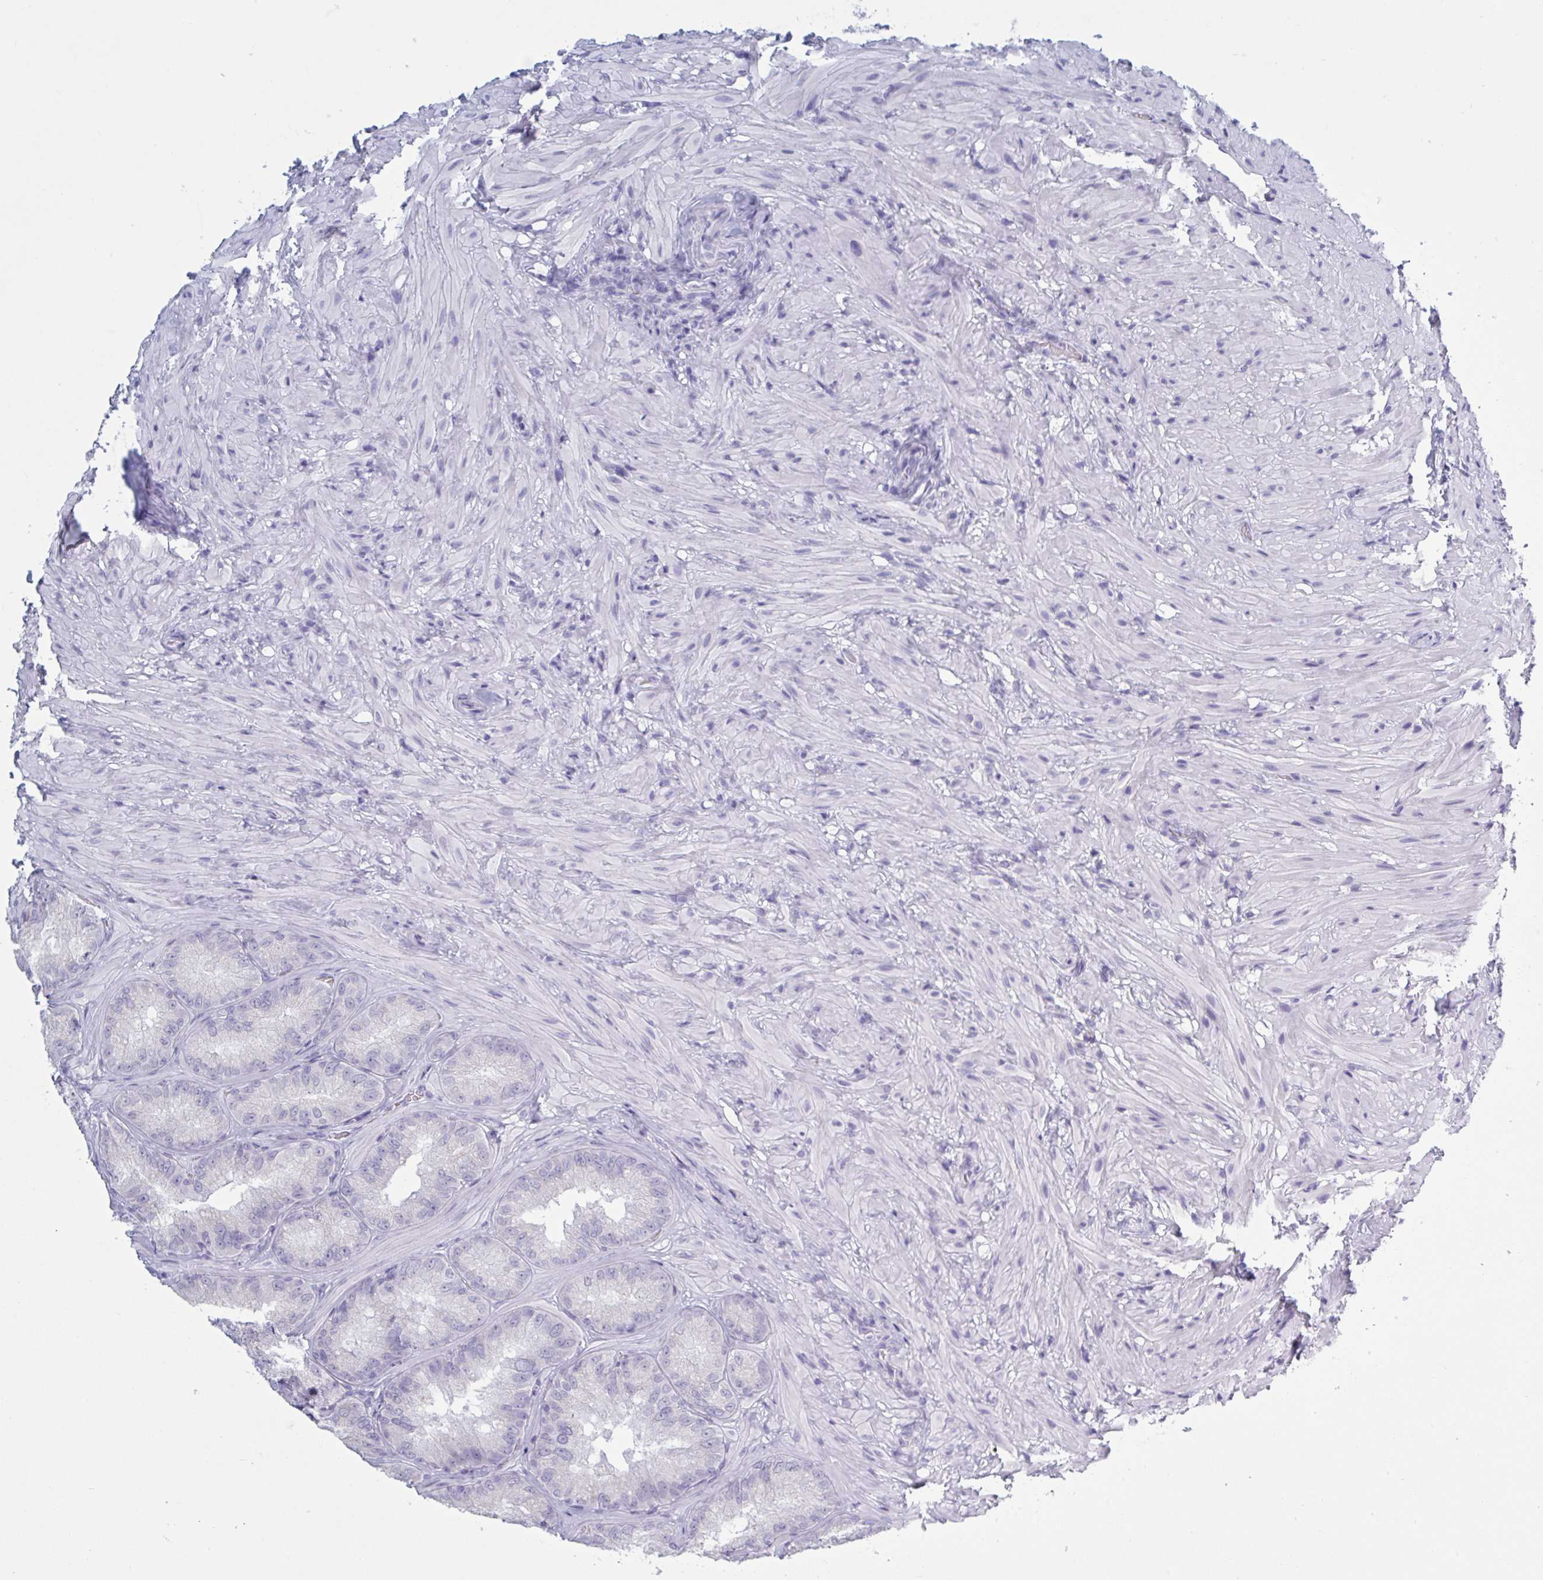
{"staining": {"intensity": "negative", "quantity": "none", "location": "none"}, "tissue": "seminal vesicle", "cell_type": "Glandular cells", "image_type": "normal", "snomed": [{"axis": "morphology", "description": "Normal tissue, NOS"}, {"axis": "topography", "description": "Seminal veicle"}], "caption": "Immunohistochemistry (IHC) micrograph of benign seminal vesicle stained for a protein (brown), which displays no staining in glandular cells.", "gene": "NDUFC2", "patient": {"sex": "male", "age": 47}}